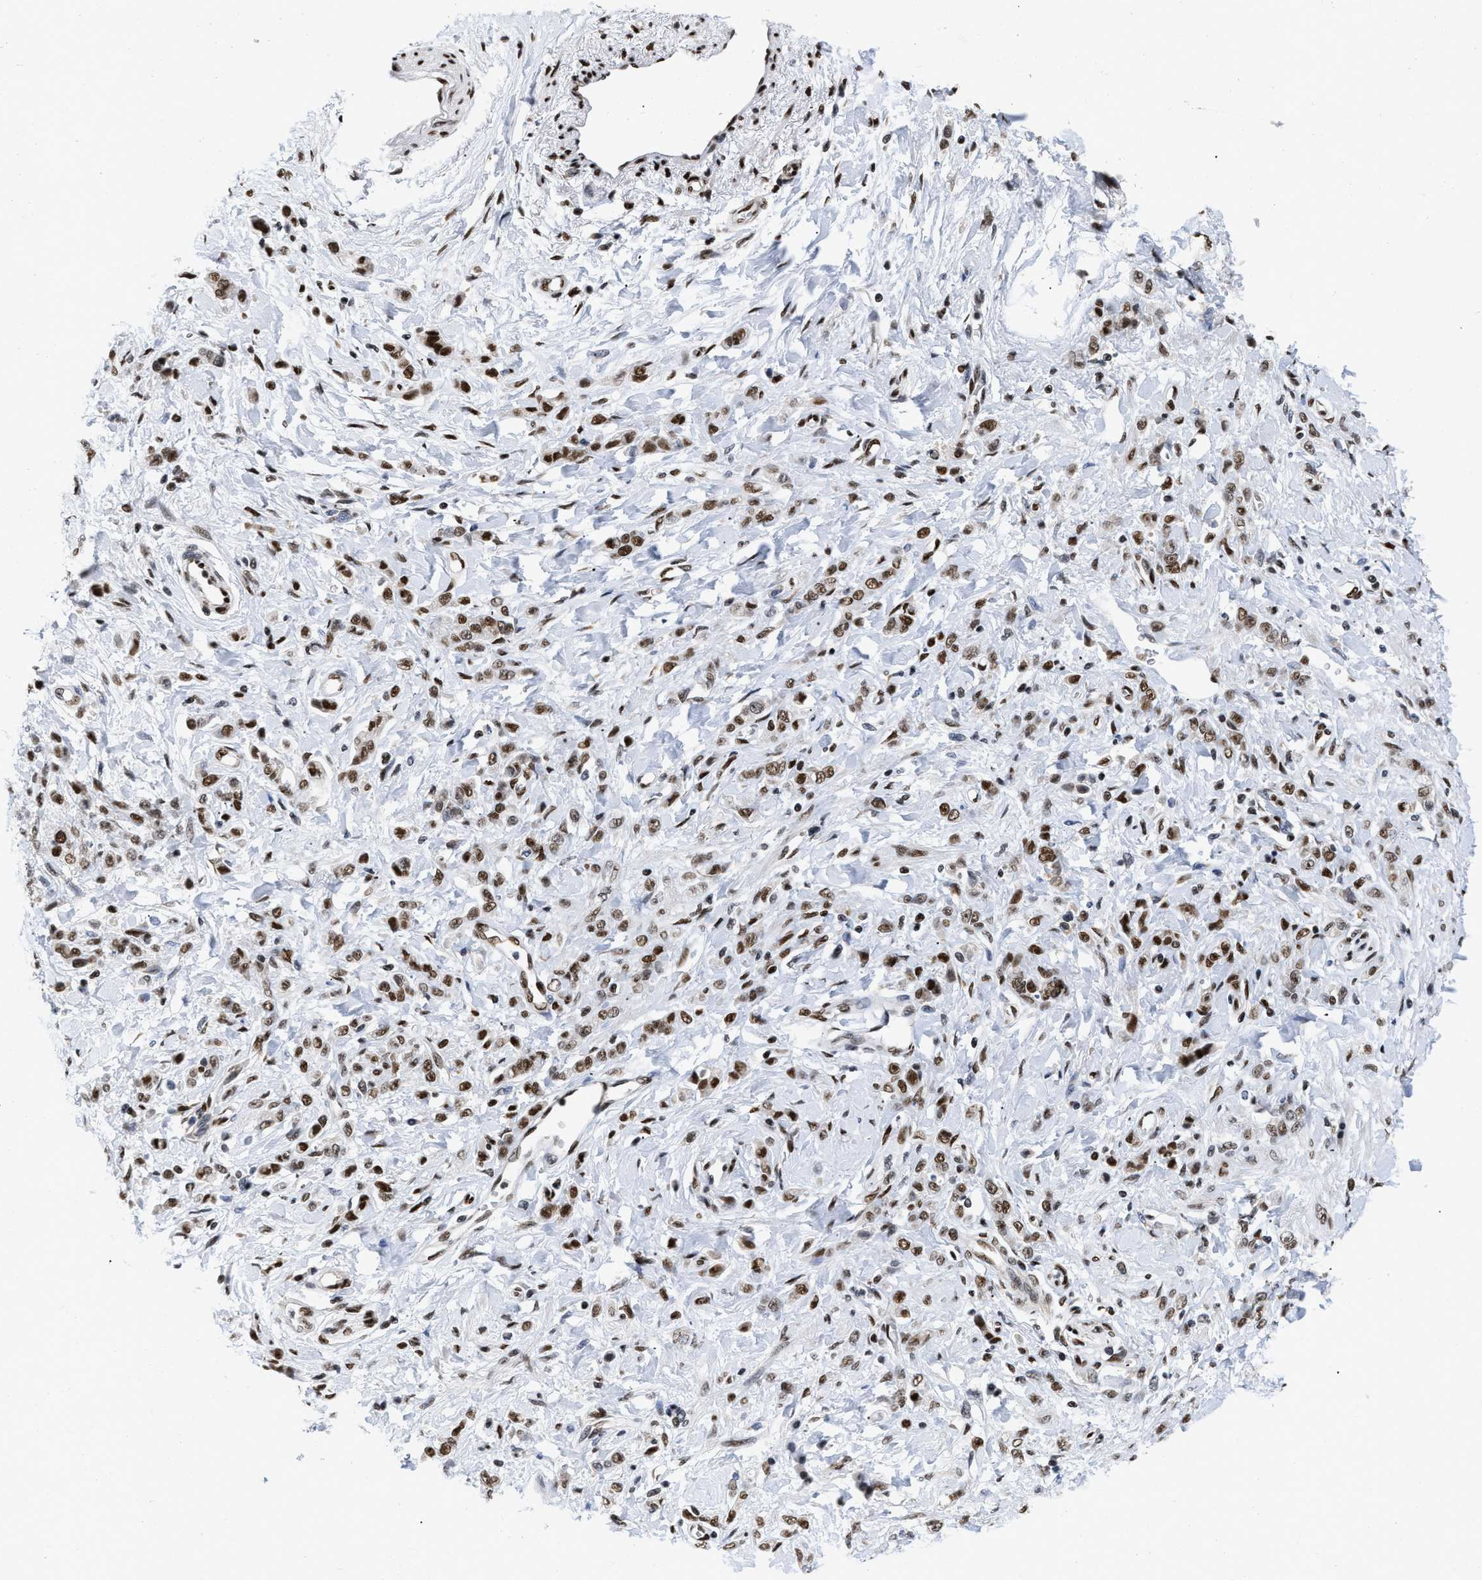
{"staining": {"intensity": "strong", "quantity": ">75%", "location": "nuclear"}, "tissue": "stomach cancer", "cell_type": "Tumor cells", "image_type": "cancer", "snomed": [{"axis": "morphology", "description": "Normal tissue, NOS"}, {"axis": "morphology", "description": "Adenocarcinoma, NOS"}, {"axis": "topography", "description": "Stomach"}], "caption": "Adenocarcinoma (stomach) stained for a protein demonstrates strong nuclear positivity in tumor cells. (DAB = brown stain, brightfield microscopy at high magnification).", "gene": "CREB1", "patient": {"sex": "male", "age": 82}}